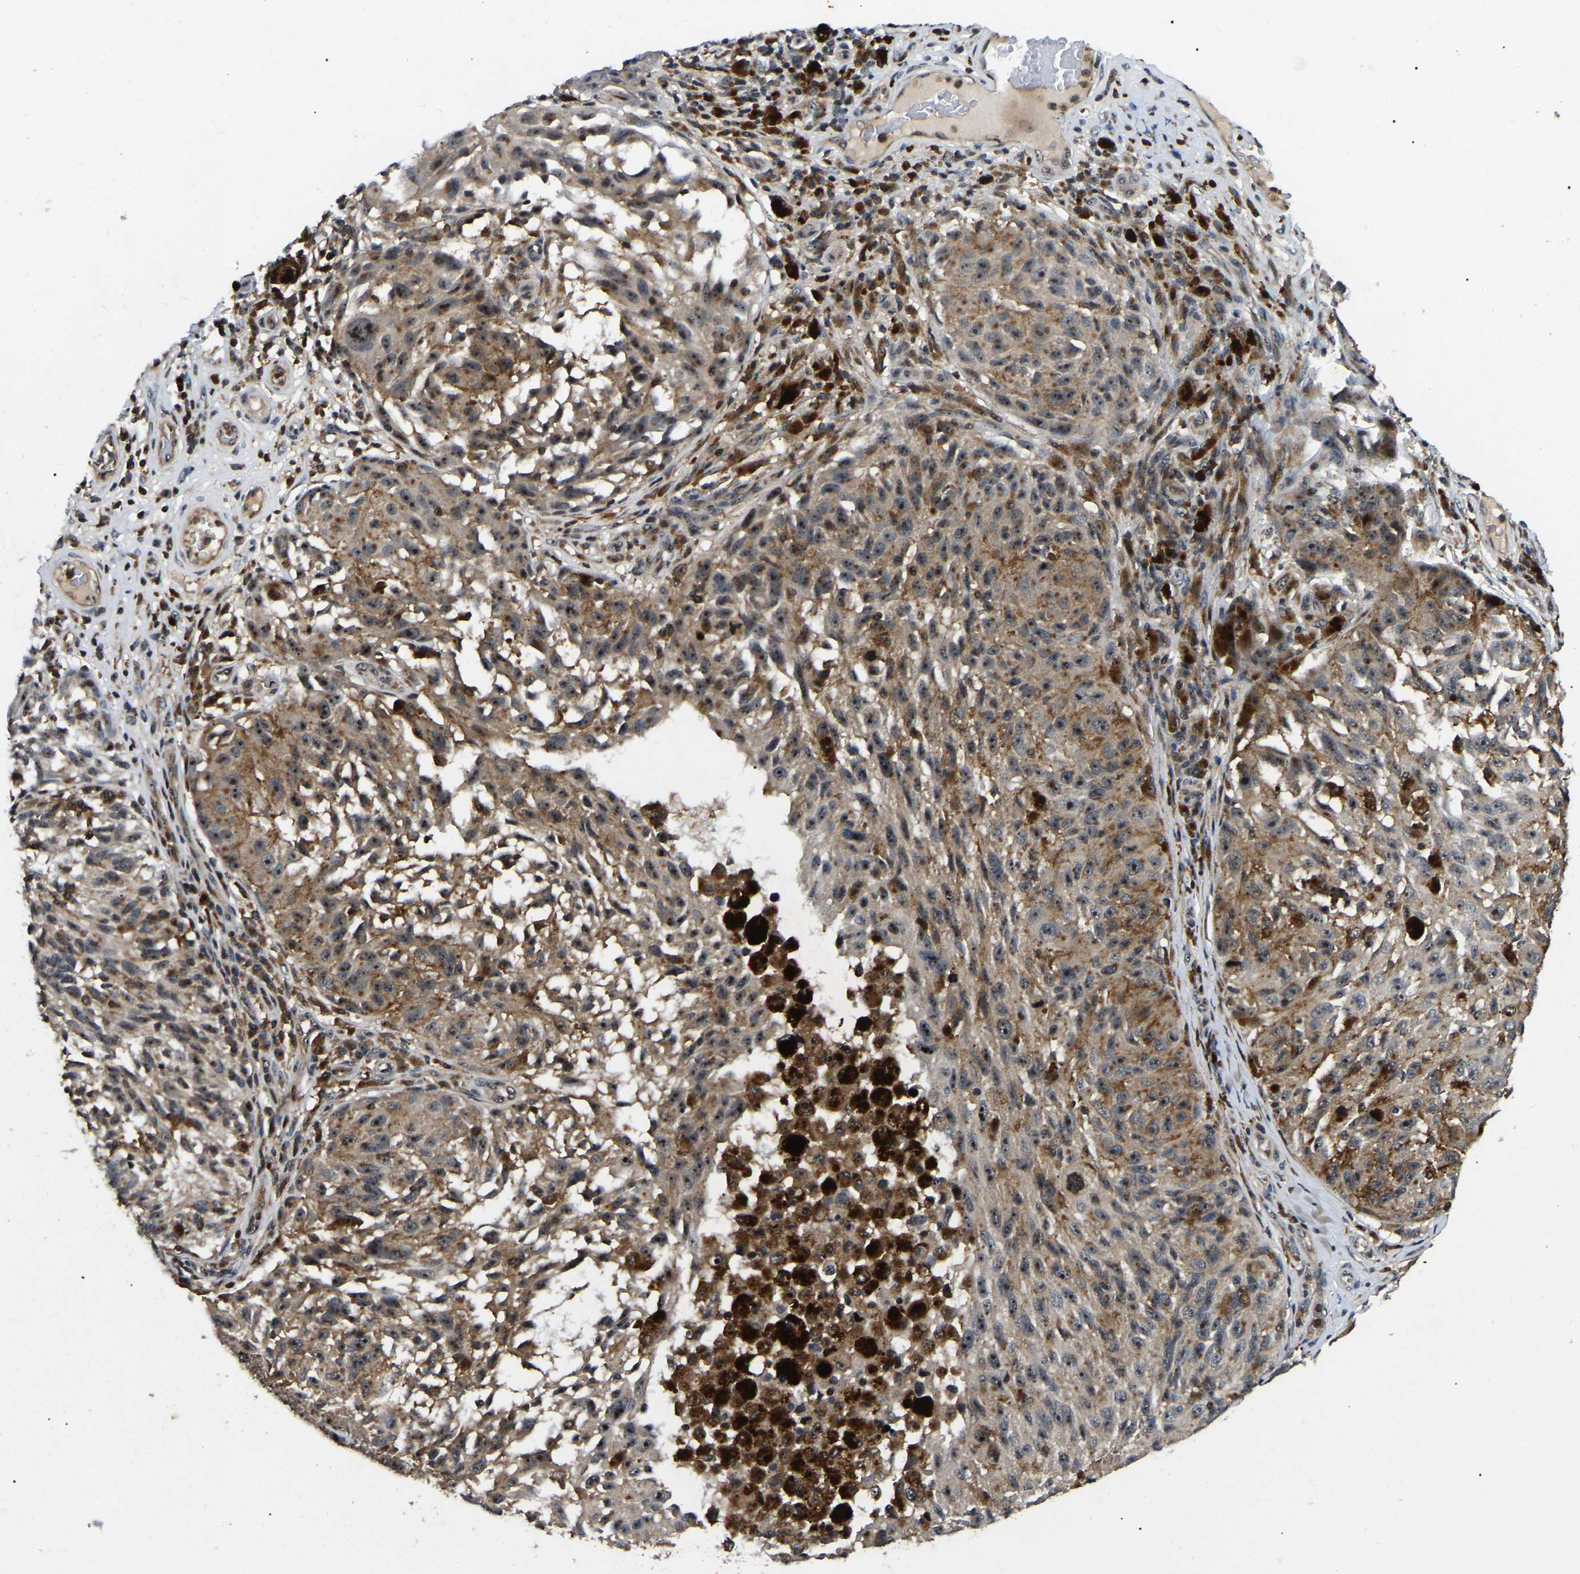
{"staining": {"intensity": "moderate", "quantity": ">75%", "location": "cytoplasmic/membranous,nuclear"}, "tissue": "melanoma", "cell_type": "Tumor cells", "image_type": "cancer", "snomed": [{"axis": "morphology", "description": "Malignant melanoma, NOS"}, {"axis": "topography", "description": "Skin"}], "caption": "This is an image of immunohistochemistry staining of malignant melanoma, which shows moderate expression in the cytoplasmic/membranous and nuclear of tumor cells.", "gene": "RBM28", "patient": {"sex": "female", "age": 73}}